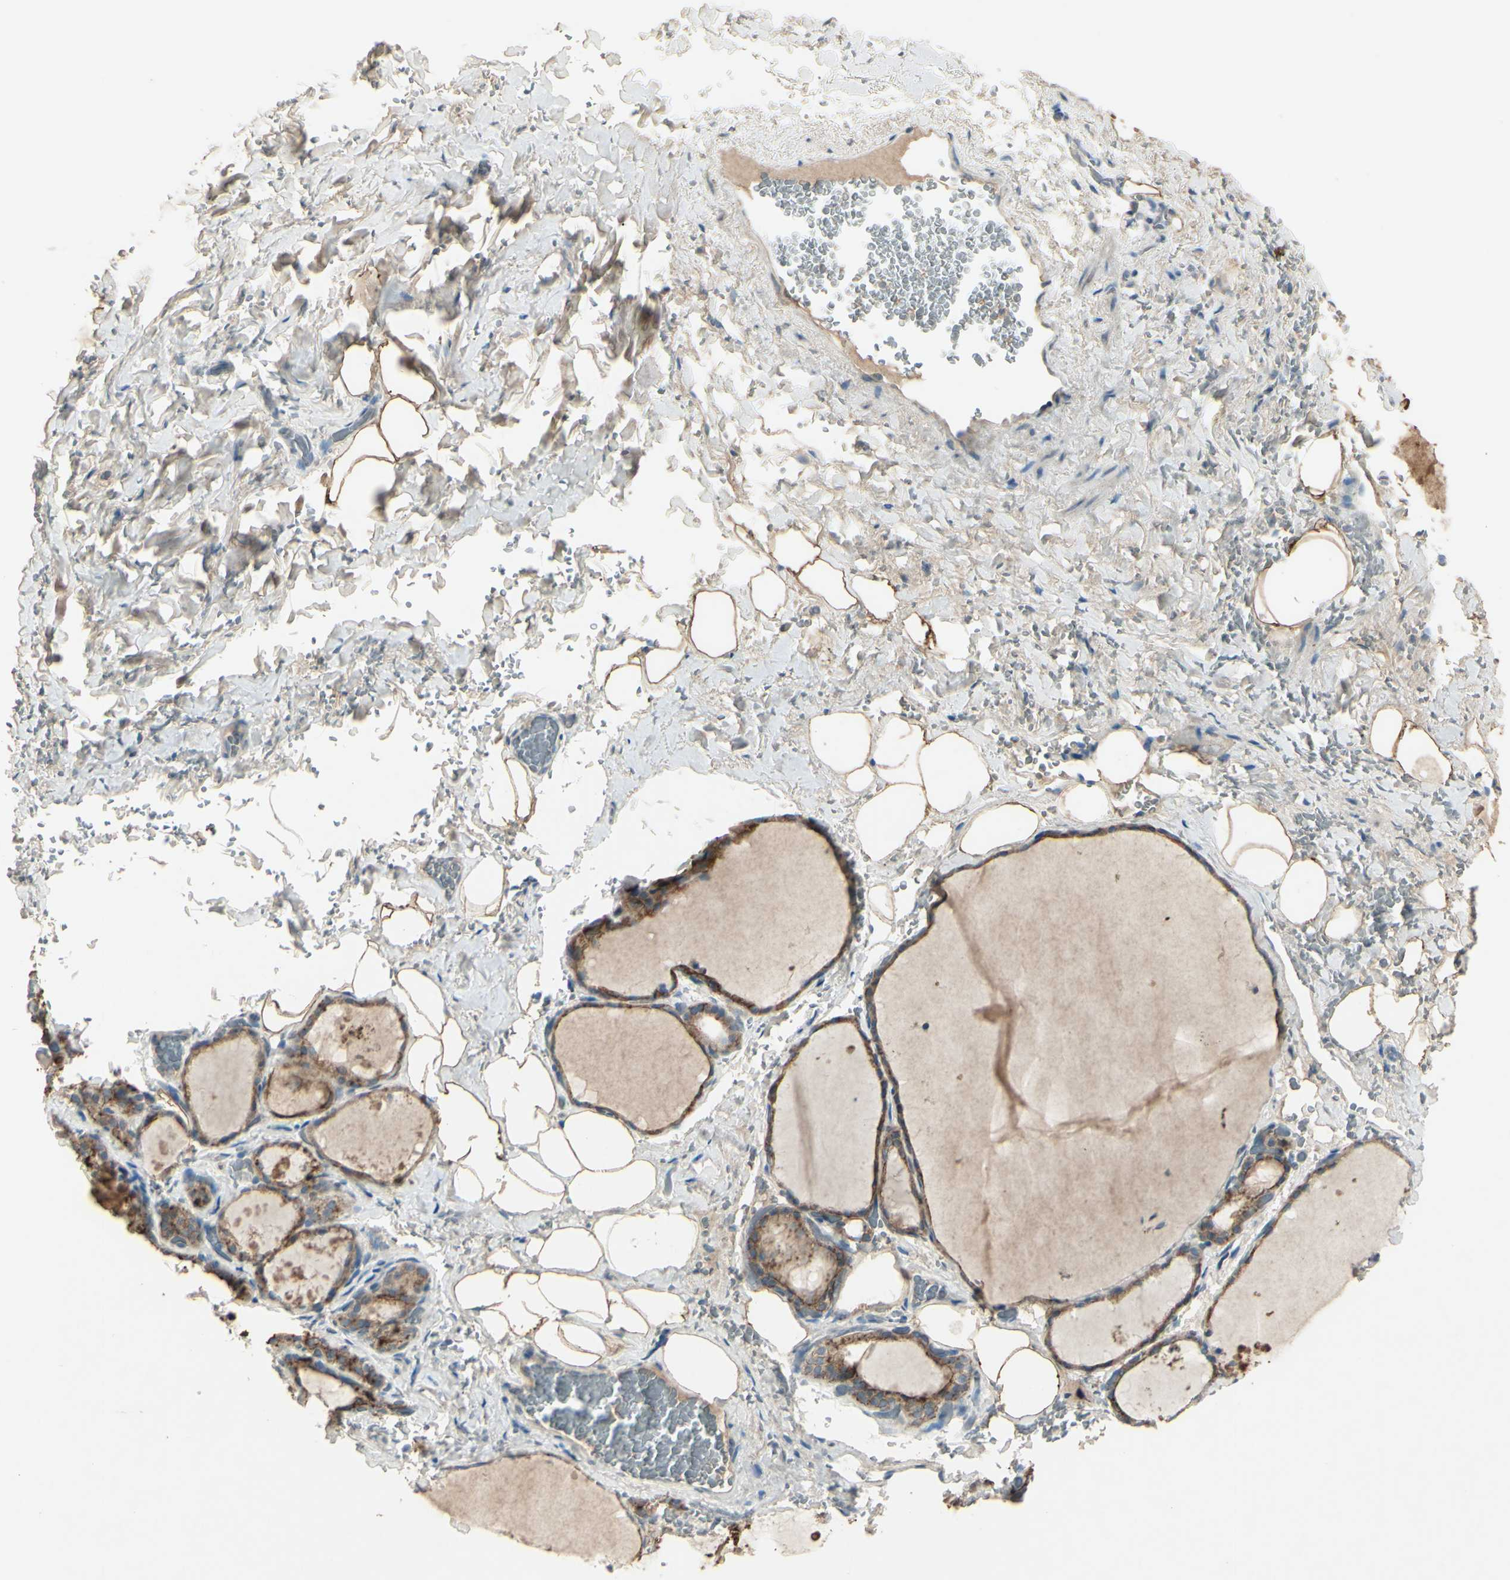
{"staining": {"intensity": "moderate", "quantity": ">75%", "location": "cytoplasmic/membranous"}, "tissue": "thyroid gland", "cell_type": "Glandular cells", "image_type": "normal", "snomed": [{"axis": "morphology", "description": "Normal tissue, NOS"}, {"axis": "topography", "description": "Thyroid gland"}], "caption": "Immunohistochemistry (DAB) staining of normal thyroid gland demonstrates moderate cytoplasmic/membranous protein expression in about >75% of glandular cells. Nuclei are stained in blue.", "gene": "TIMM21", "patient": {"sex": "male", "age": 61}}